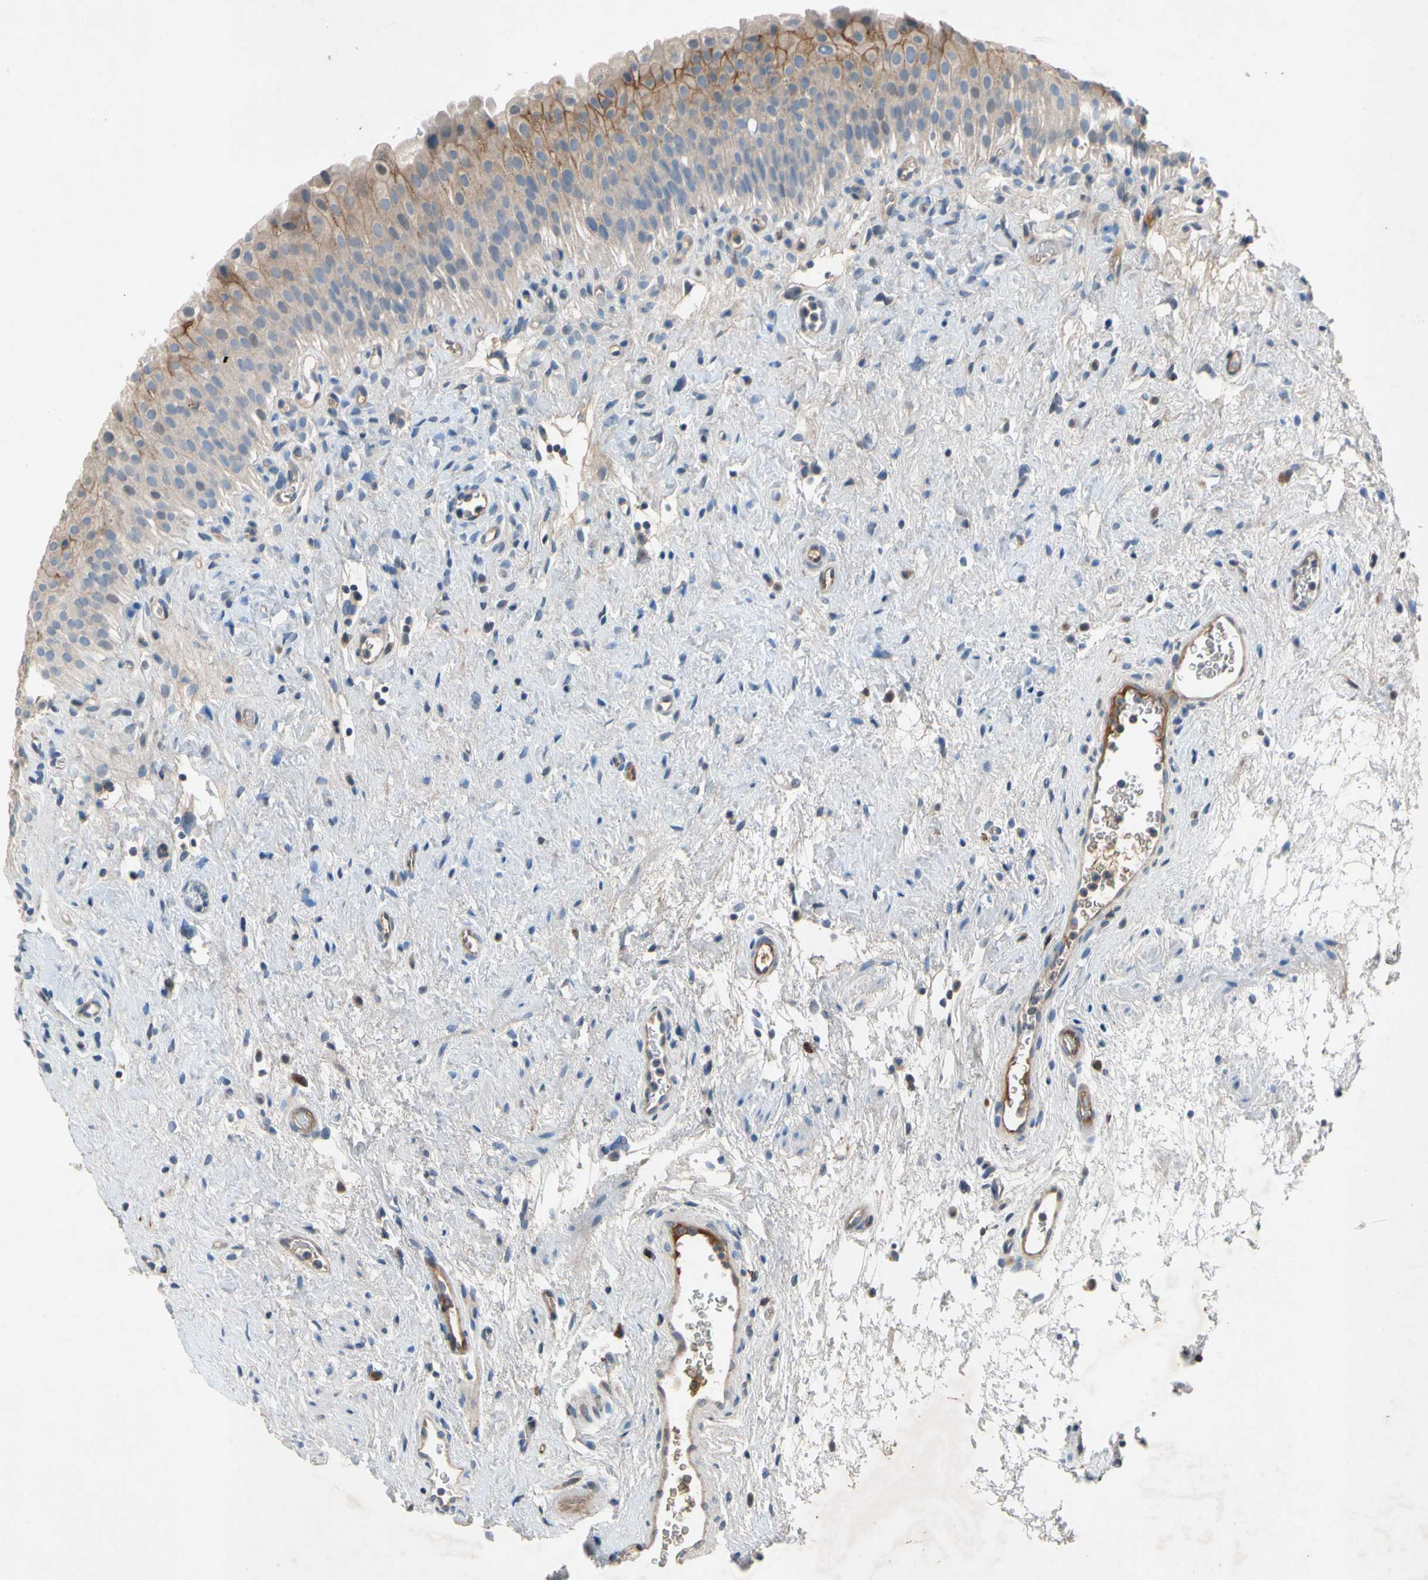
{"staining": {"intensity": "moderate", "quantity": "25%-75%", "location": "cytoplasmic/membranous"}, "tissue": "urinary bladder", "cell_type": "Urothelial cells", "image_type": "normal", "snomed": [{"axis": "morphology", "description": "Normal tissue, NOS"}, {"axis": "morphology", "description": "Urothelial carcinoma, High grade"}, {"axis": "topography", "description": "Urinary bladder"}], "caption": "Immunohistochemistry (IHC) (DAB) staining of normal human urinary bladder reveals moderate cytoplasmic/membranous protein staining in approximately 25%-75% of urothelial cells.", "gene": "NDFIP2", "patient": {"sex": "male", "age": 46}}